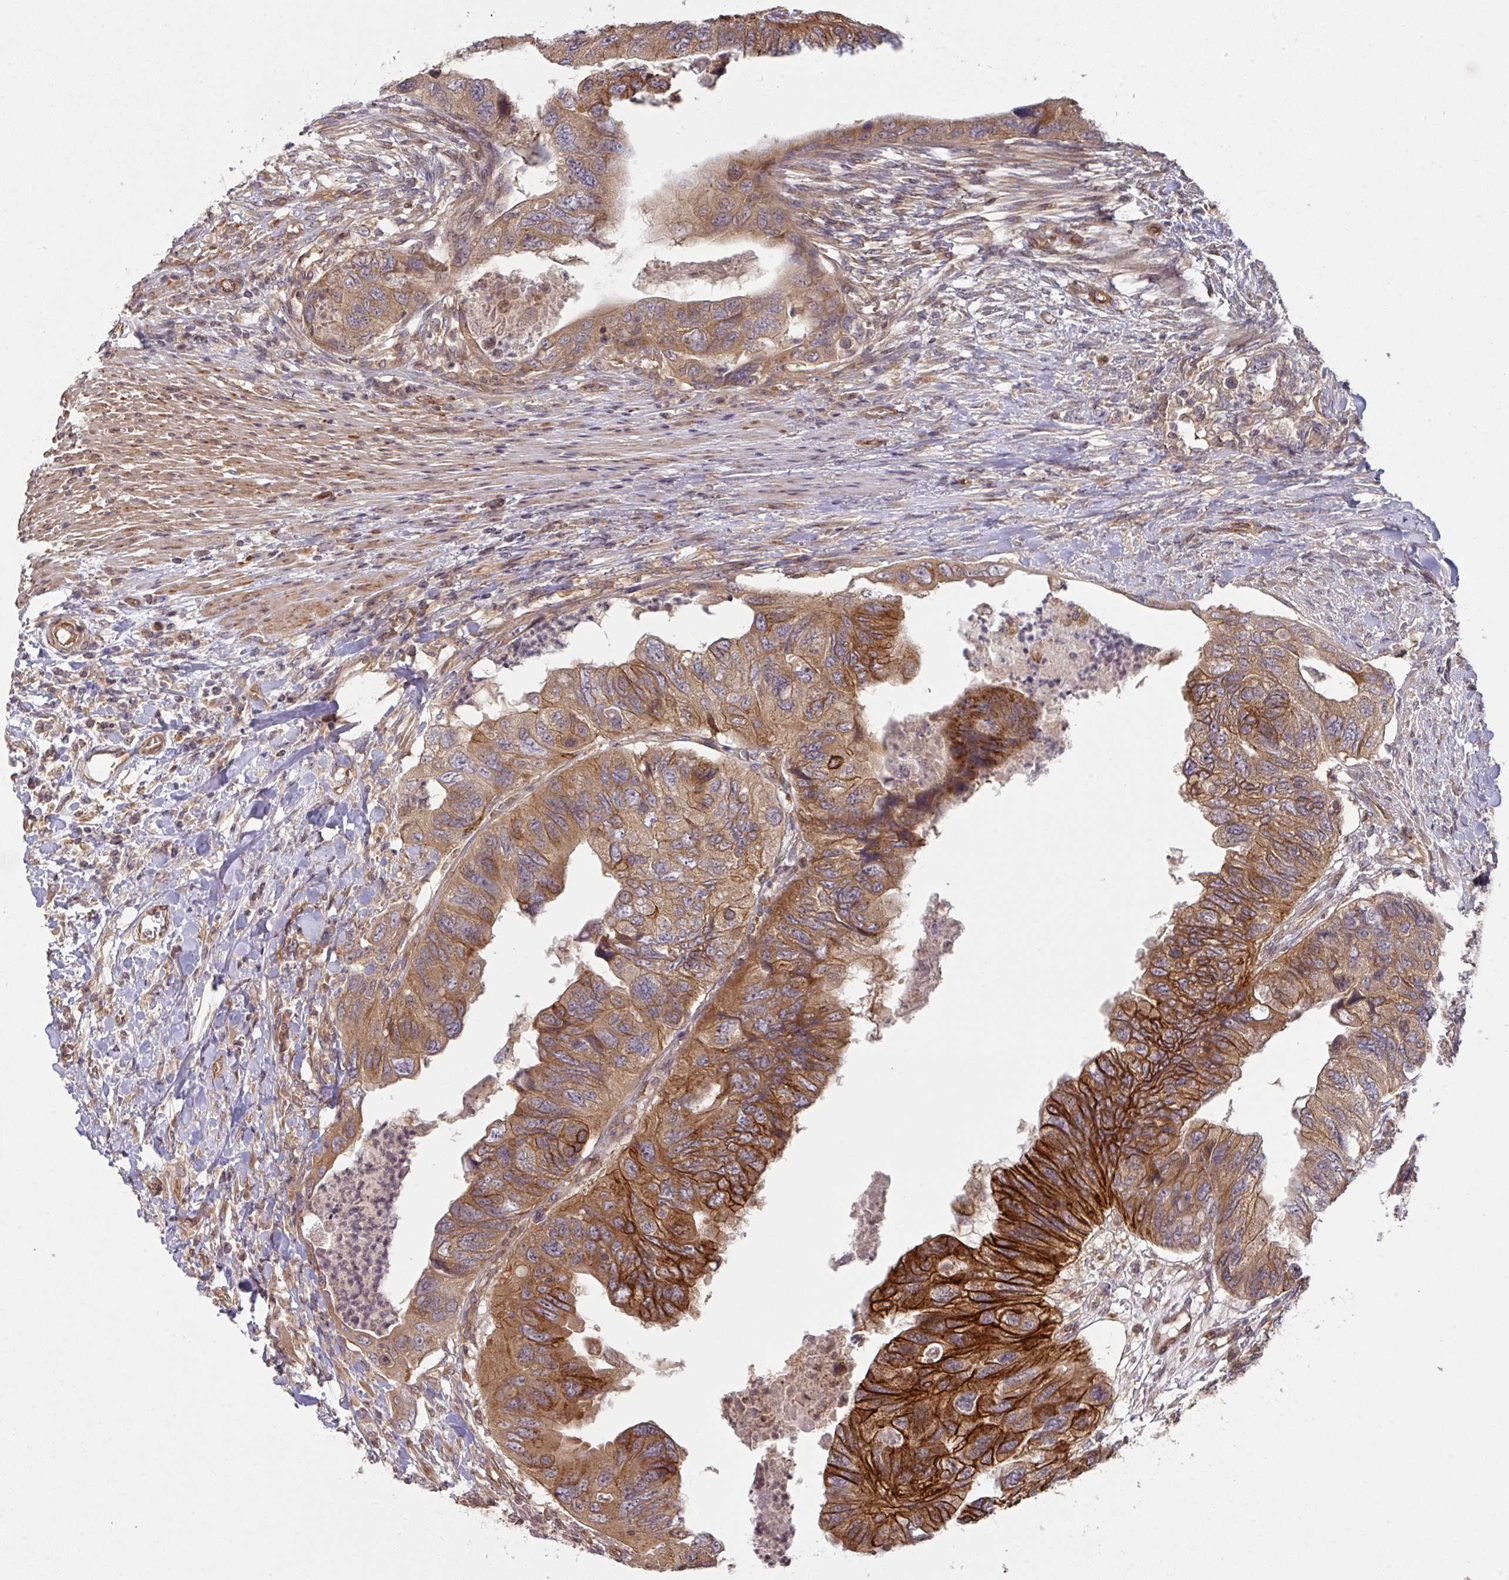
{"staining": {"intensity": "strong", "quantity": ">75%", "location": "cytoplasmic/membranous"}, "tissue": "colorectal cancer", "cell_type": "Tumor cells", "image_type": "cancer", "snomed": [{"axis": "morphology", "description": "Adenocarcinoma, NOS"}, {"axis": "topography", "description": "Rectum"}], "caption": "Immunohistochemical staining of human colorectal cancer reveals strong cytoplasmic/membranous protein positivity in about >75% of tumor cells.", "gene": "CYFIP2", "patient": {"sex": "male", "age": 63}}